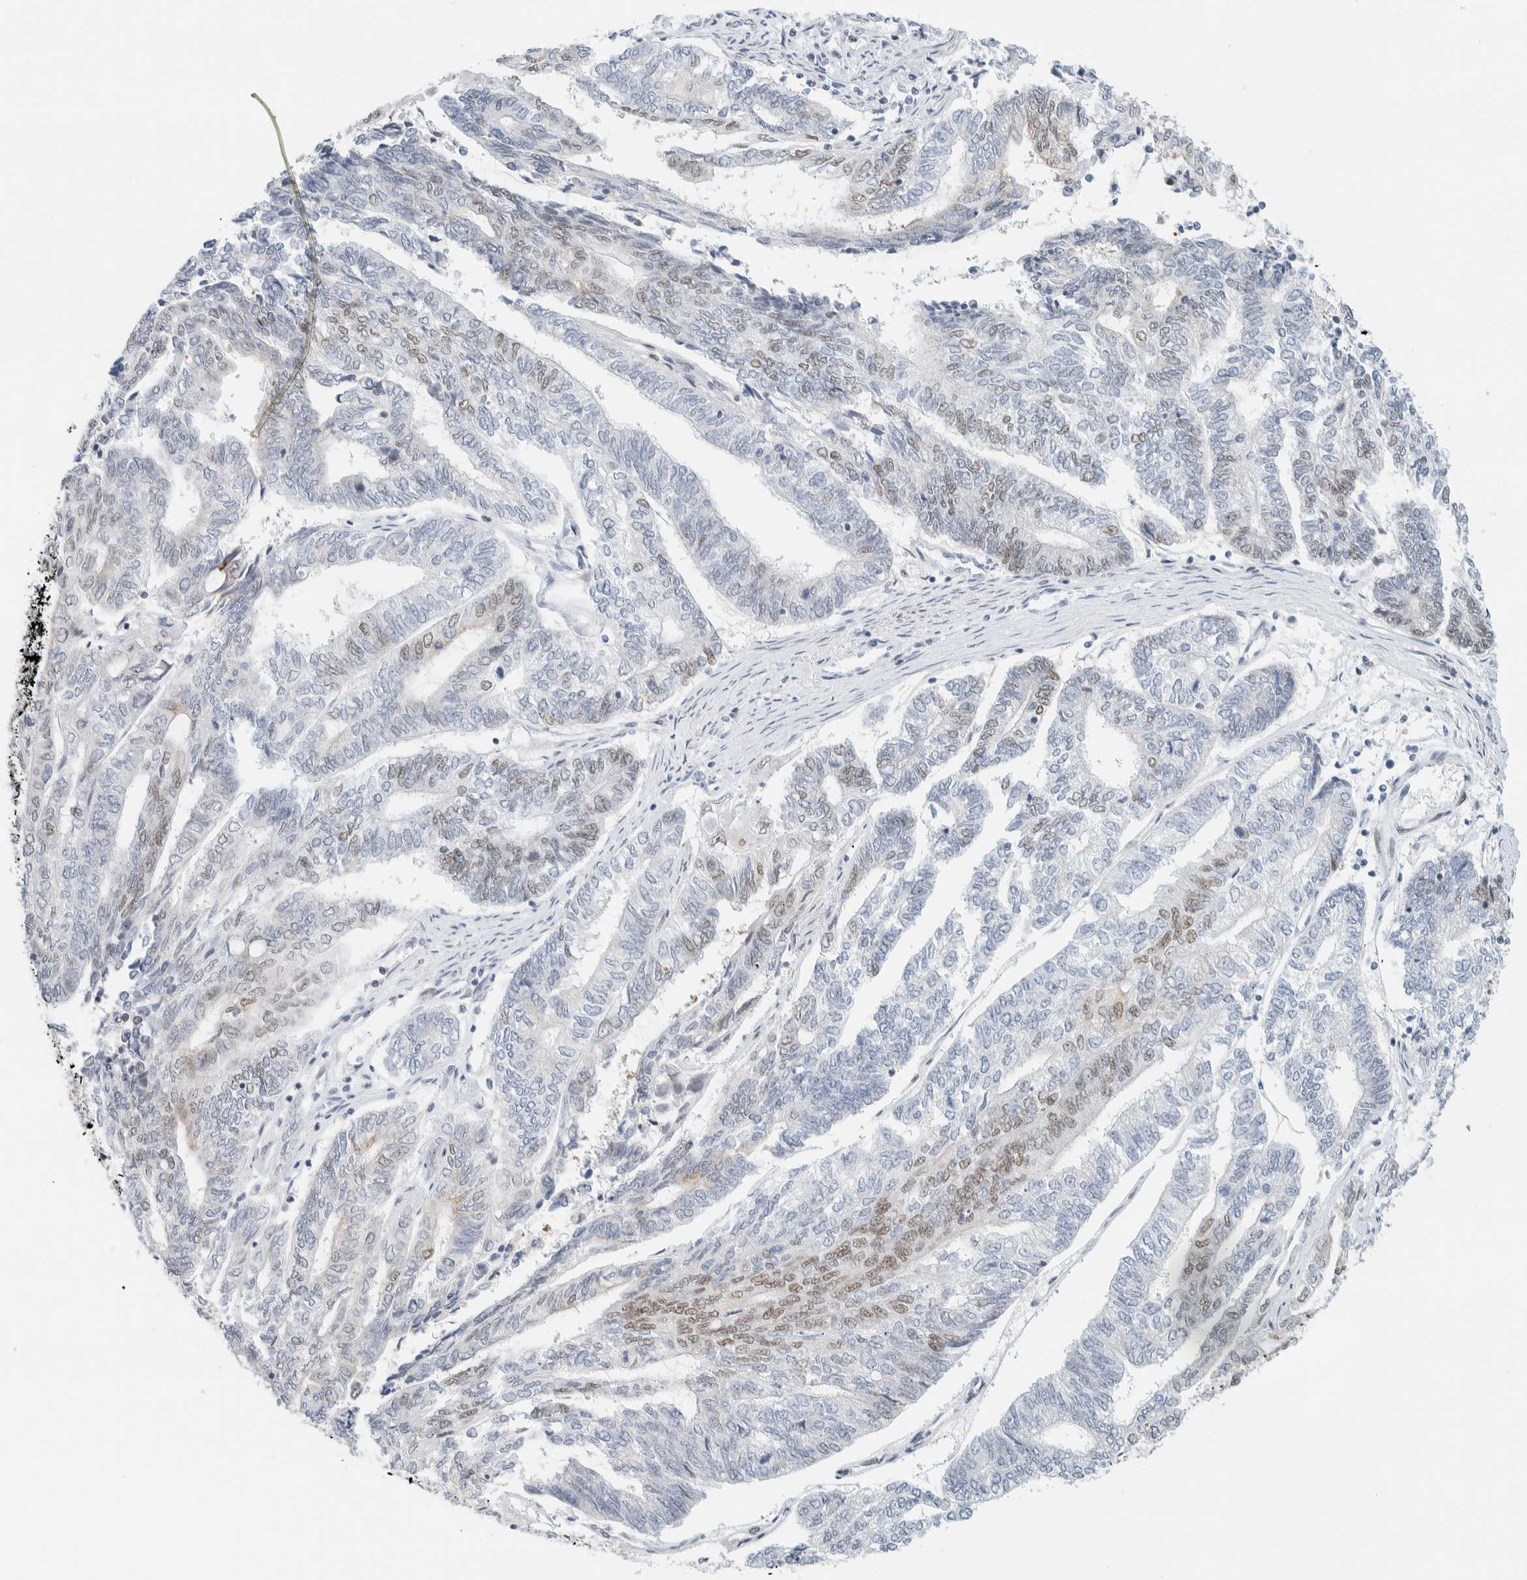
{"staining": {"intensity": "weak", "quantity": "<25%", "location": "nuclear"}, "tissue": "endometrial cancer", "cell_type": "Tumor cells", "image_type": "cancer", "snomed": [{"axis": "morphology", "description": "Adenocarcinoma, NOS"}, {"axis": "topography", "description": "Uterus"}, {"axis": "topography", "description": "Endometrium"}], "caption": "Immunohistochemistry (IHC) micrograph of neoplastic tissue: human endometrial cancer (adenocarcinoma) stained with DAB (3,3'-diaminobenzidine) shows no significant protein positivity in tumor cells.", "gene": "ZNF683", "patient": {"sex": "female", "age": 70}}